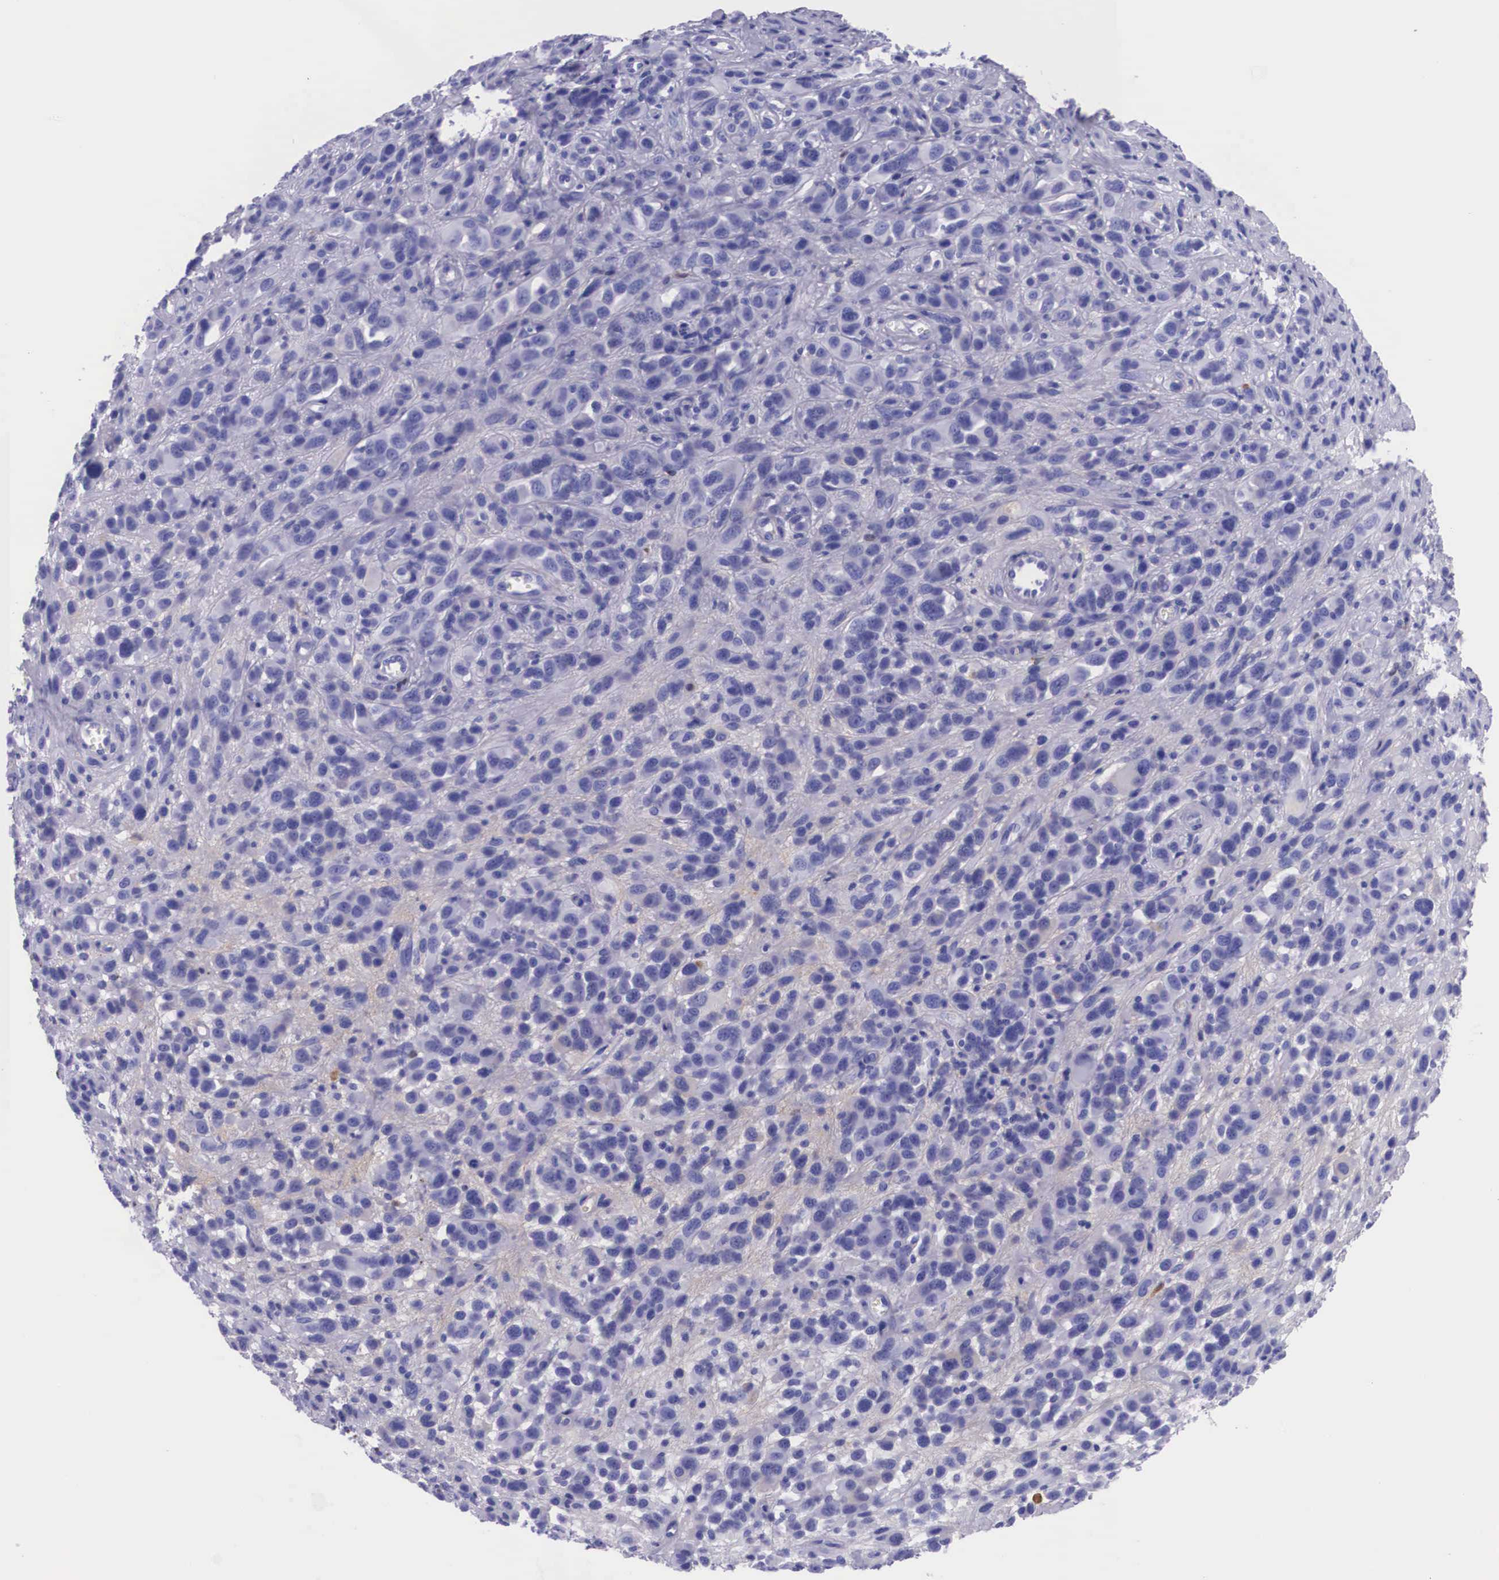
{"staining": {"intensity": "negative", "quantity": "none", "location": "none"}, "tissue": "melanoma", "cell_type": "Tumor cells", "image_type": "cancer", "snomed": [{"axis": "morphology", "description": "Malignant melanoma, NOS"}, {"axis": "topography", "description": "Skin"}], "caption": "The image shows no significant staining in tumor cells of malignant melanoma.", "gene": "PLG", "patient": {"sex": "male", "age": 51}}